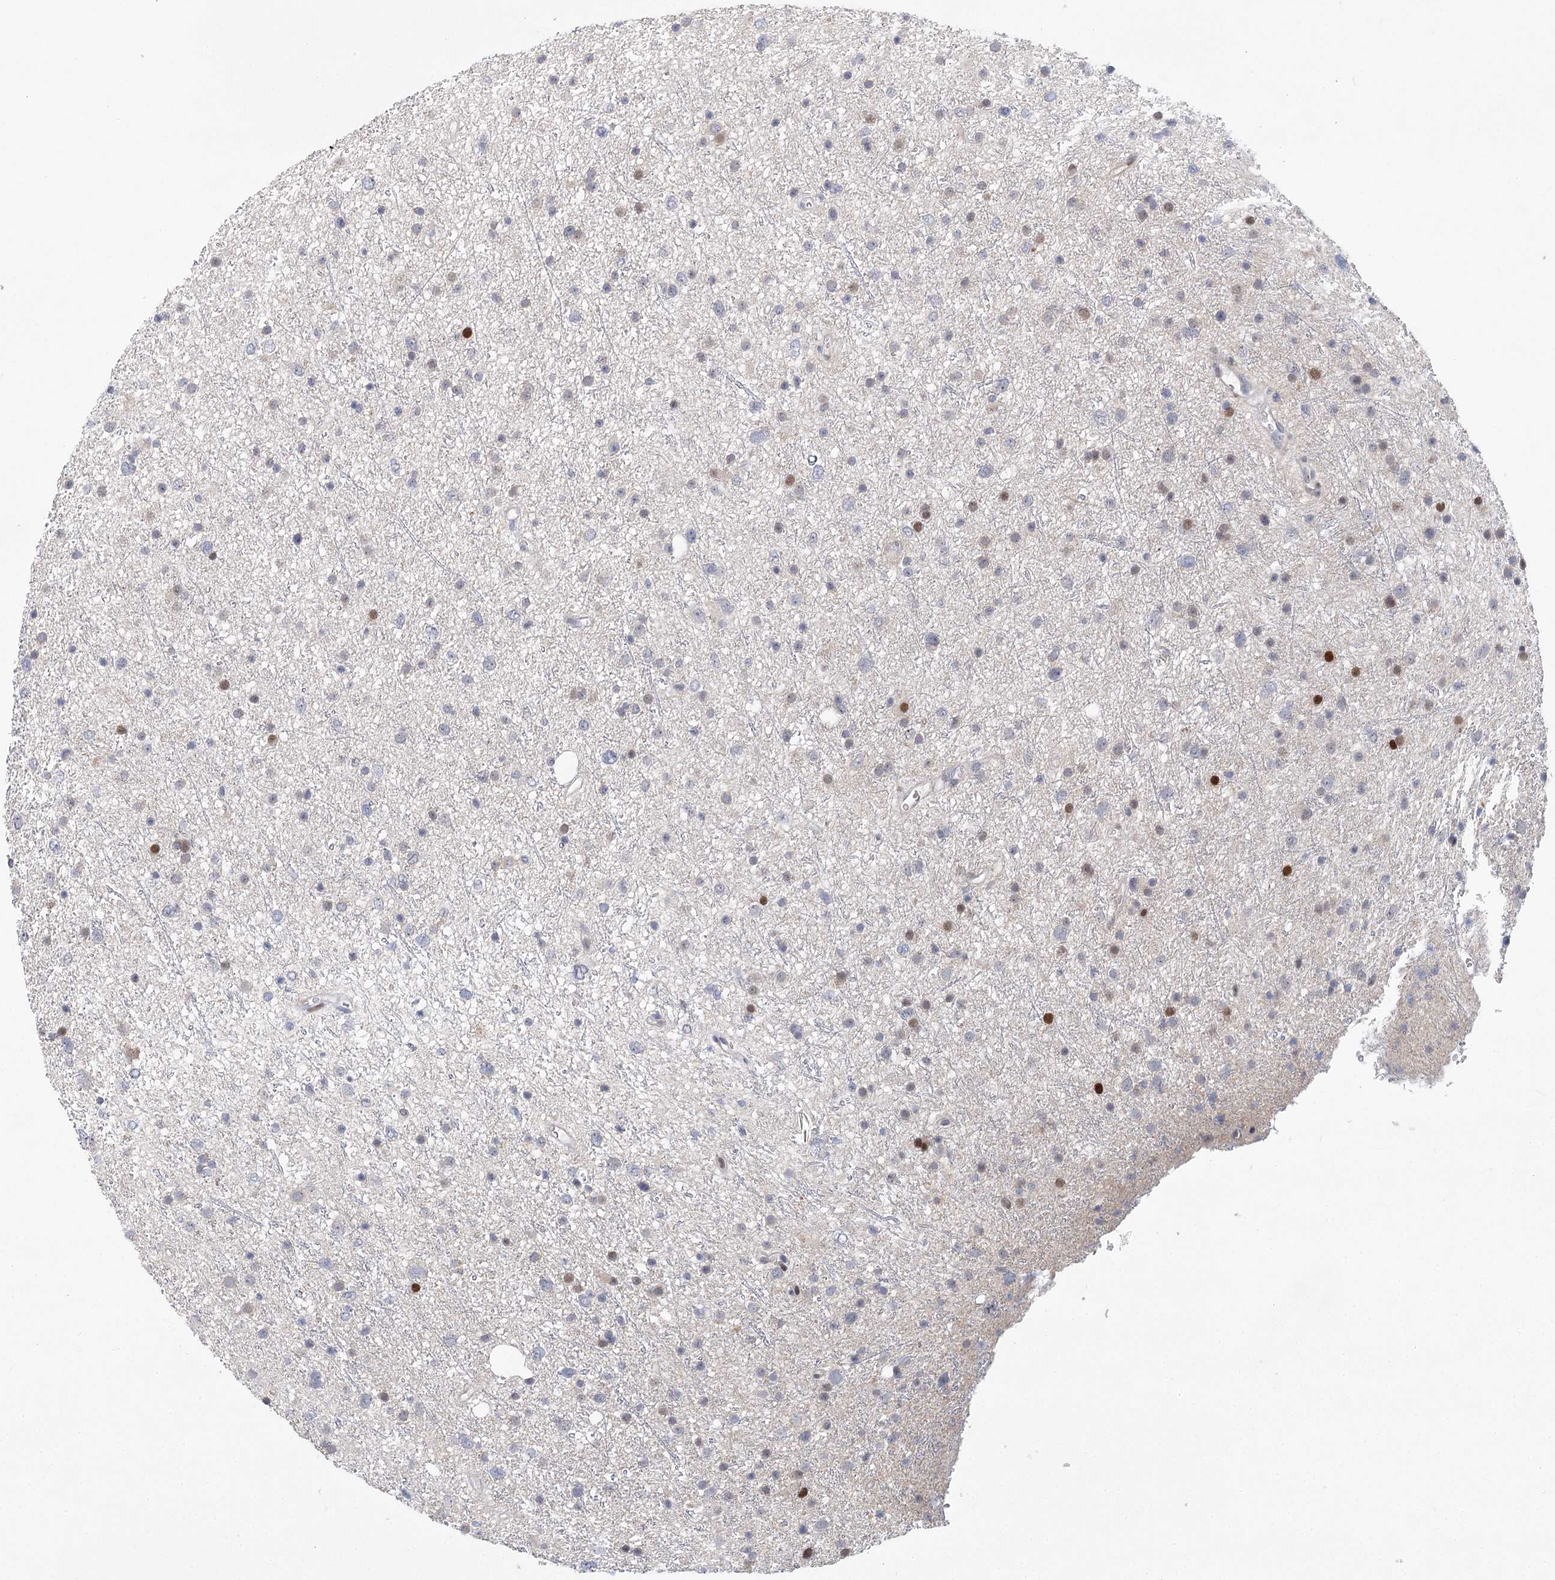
{"staining": {"intensity": "moderate", "quantity": "<25%", "location": "nuclear"}, "tissue": "glioma", "cell_type": "Tumor cells", "image_type": "cancer", "snomed": [{"axis": "morphology", "description": "Glioma, malignant, Low grade"}, {"axis": "topography", "description": "Cerebral cortex"}], "caption": "This is a histology image of IHC staining of malignant glioma (low-grade), which shows moderate staining in the nuclear of tumor cells.", "gene": "CAMTA1", "patient": {"sex": "female", "age": 39}}